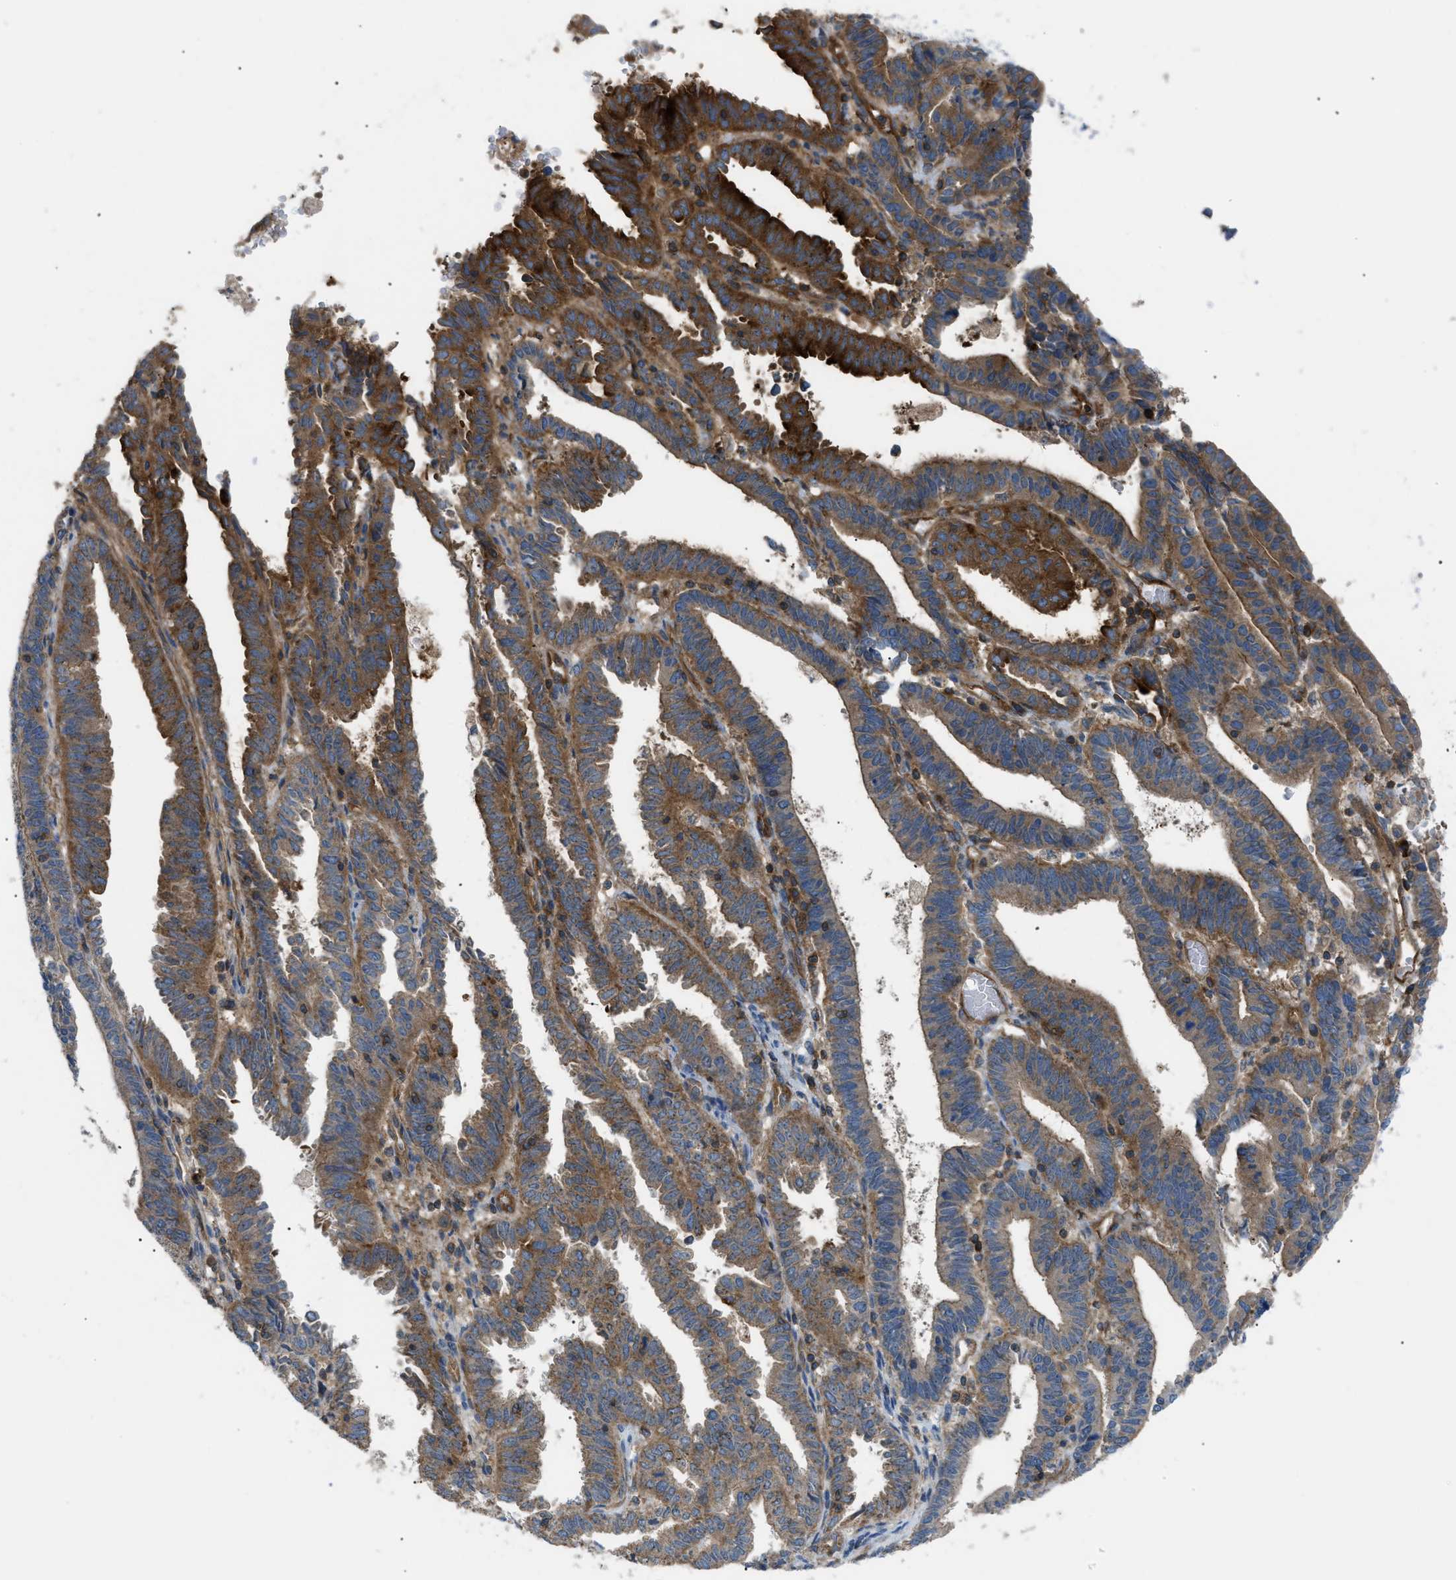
{"staining": {"intensity": "moderate", "quantity": "25%-75%", "location": "cytoplasmic/membranous"}, "tissue": "endometrial cancer", "cell_type": "Tumor cells", "image_type": "cancer", "snomed": [{"axis": "morphology", "description": "Adenocarcinoma, NOS"}, {"axis": "topography", "description": "Uterus"}], "caption": "A high-resolution photomicrograph shows immunohistochemistry (IHC) staining of endometrial adenocarcinoma, which shows moderate cytoplasmic/membranous staining in approximately 25%-75% of tumor cells.", "gene": "ATP2A3", "patient": {"sex": "female", "age": 83}}